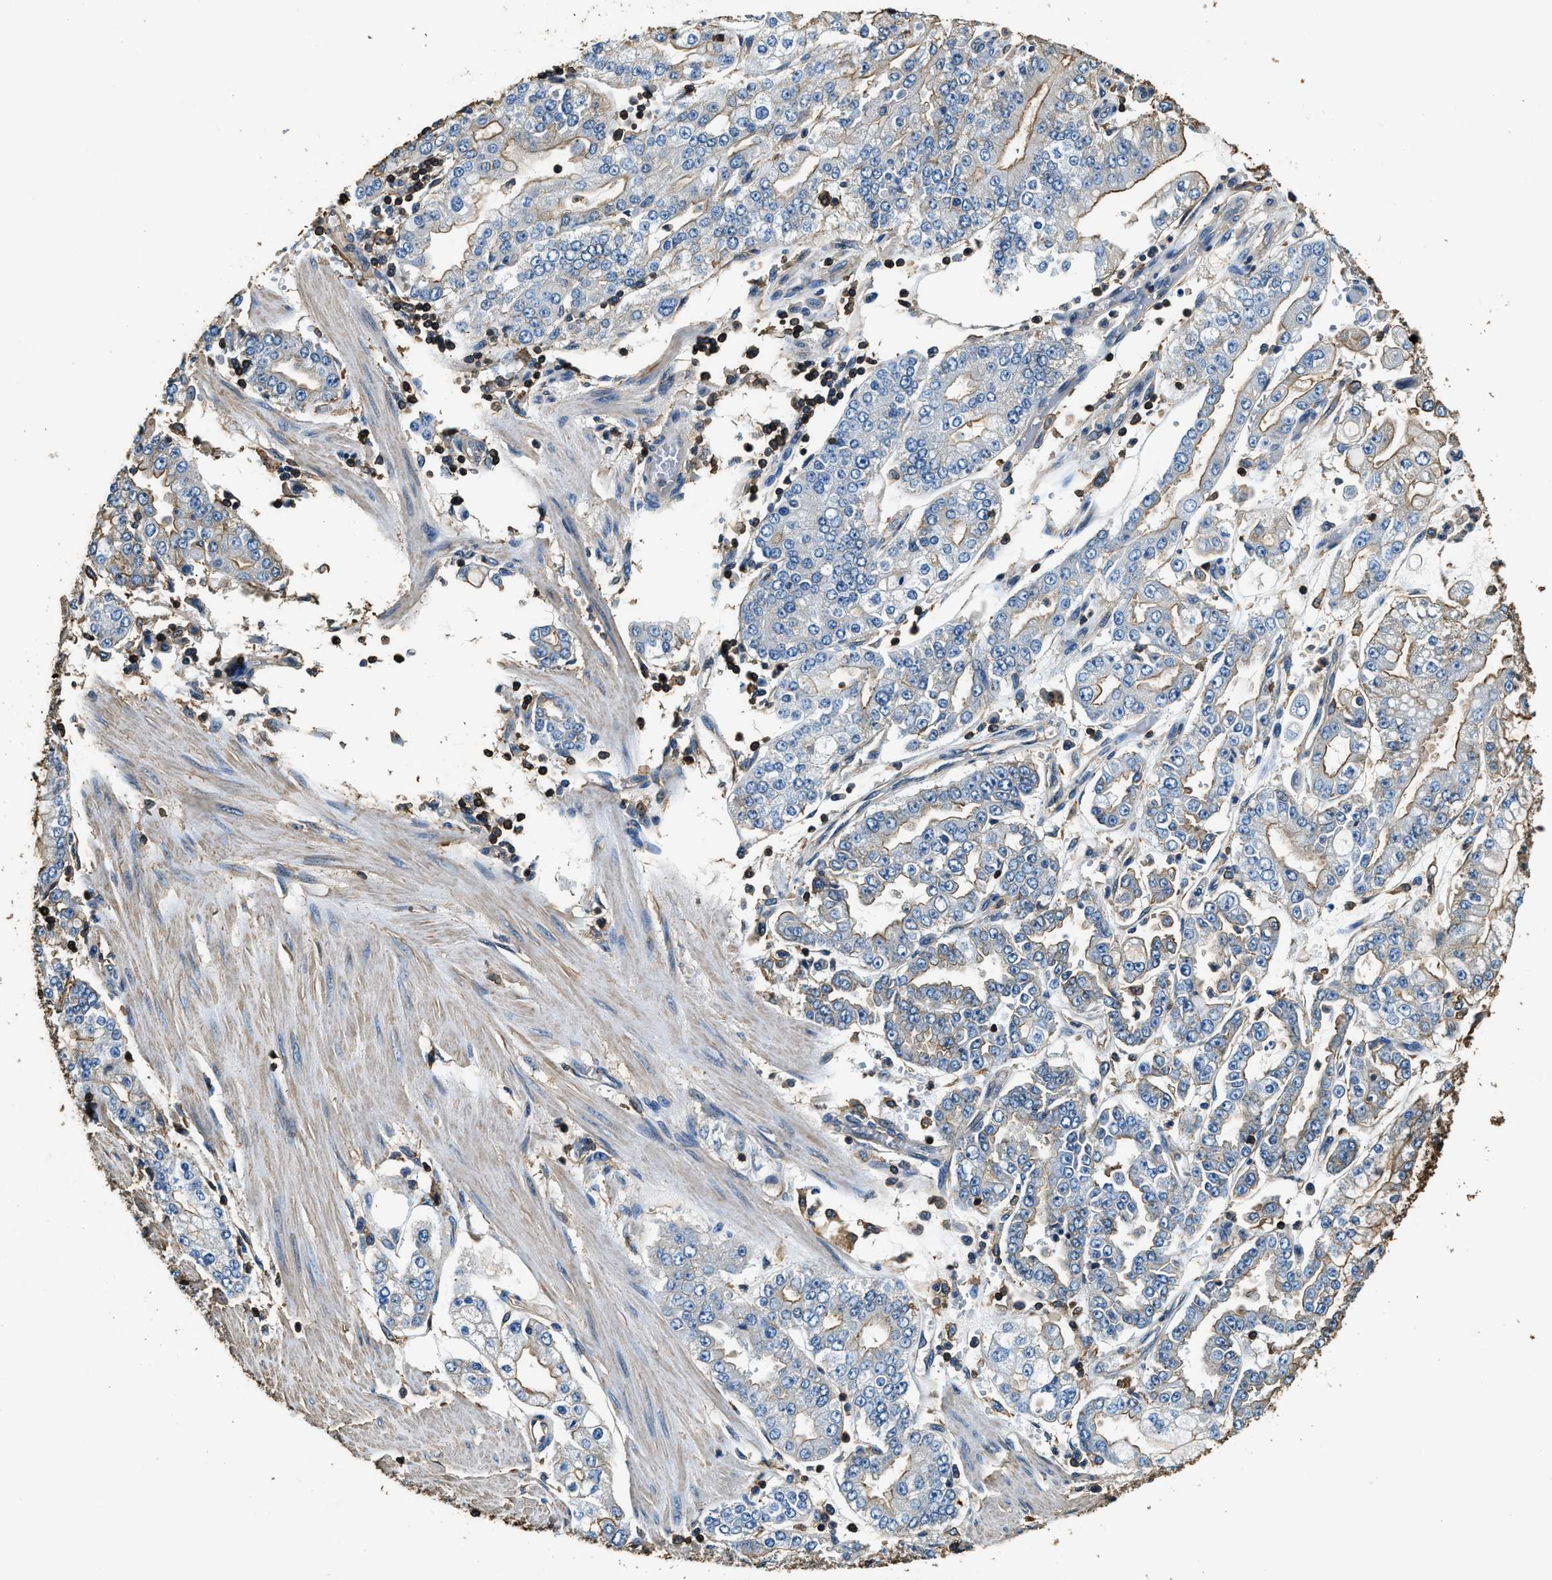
{"staining": {"intensity": "moderate", "quantity": "25%-75%", "location": "cytoplasmic/membranous"}, "tissue": "stomach cancer", "cell_type": "Tumor cells", "image_type": "cancer", "snomed": [{"axis": "morphology", "description": "Adenocarcinoma, NOS"}, {"axis": "topography", "description": "Stomach"}], "caption": "Stomach cancer (adenocarcinoma) stained with DAB (3,3'-diaminobenzidine) immunohistochemistry reveals medium levels of moderate cytoplasmic/membranous staining in approximately 25%-75% of tumor cells.", "gene": "ACCS", "patient": {"sex": "male", "age": 76}}